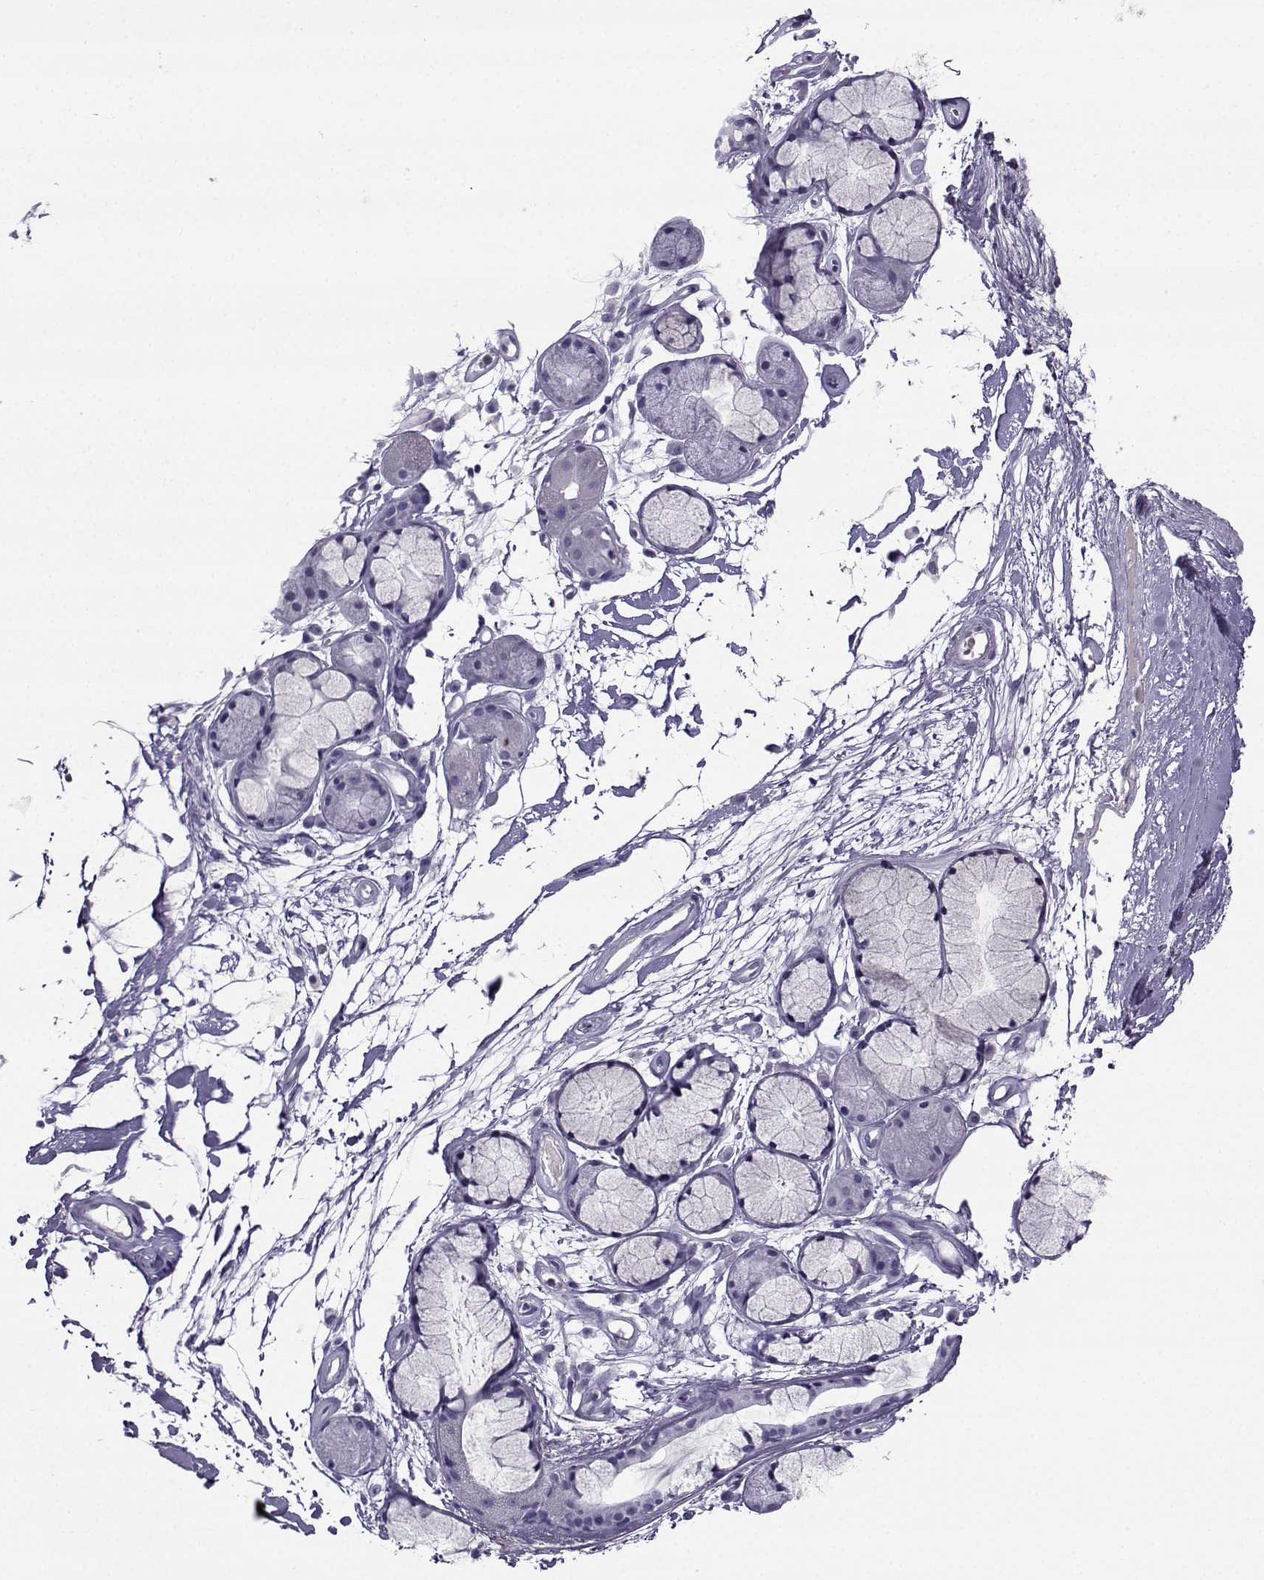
{"staining": {"intensity": "negative", "quantity": "none", "location": "none"}, "tissue": "adipose tissue", "cell_type": "Adipocytes", "image_type": "normal", "snomed": [{"axis": "morphology", "description": "Normal tissue, NOS"}, {"axis": "morphology", "description": "Squamous cell carcinoma, NOS"}, {"axis": "topography", "description": "Cartilage tissue"}, {"axis": "topography", "description": "Lung"}], "caption": "Adipocytes show no significant expression in unremarkable adipose tissue. (IHC, brightfield microscopy, high magnification).", "gene": "ARMC2", "patient": {"sex": "male", "age": 66}}